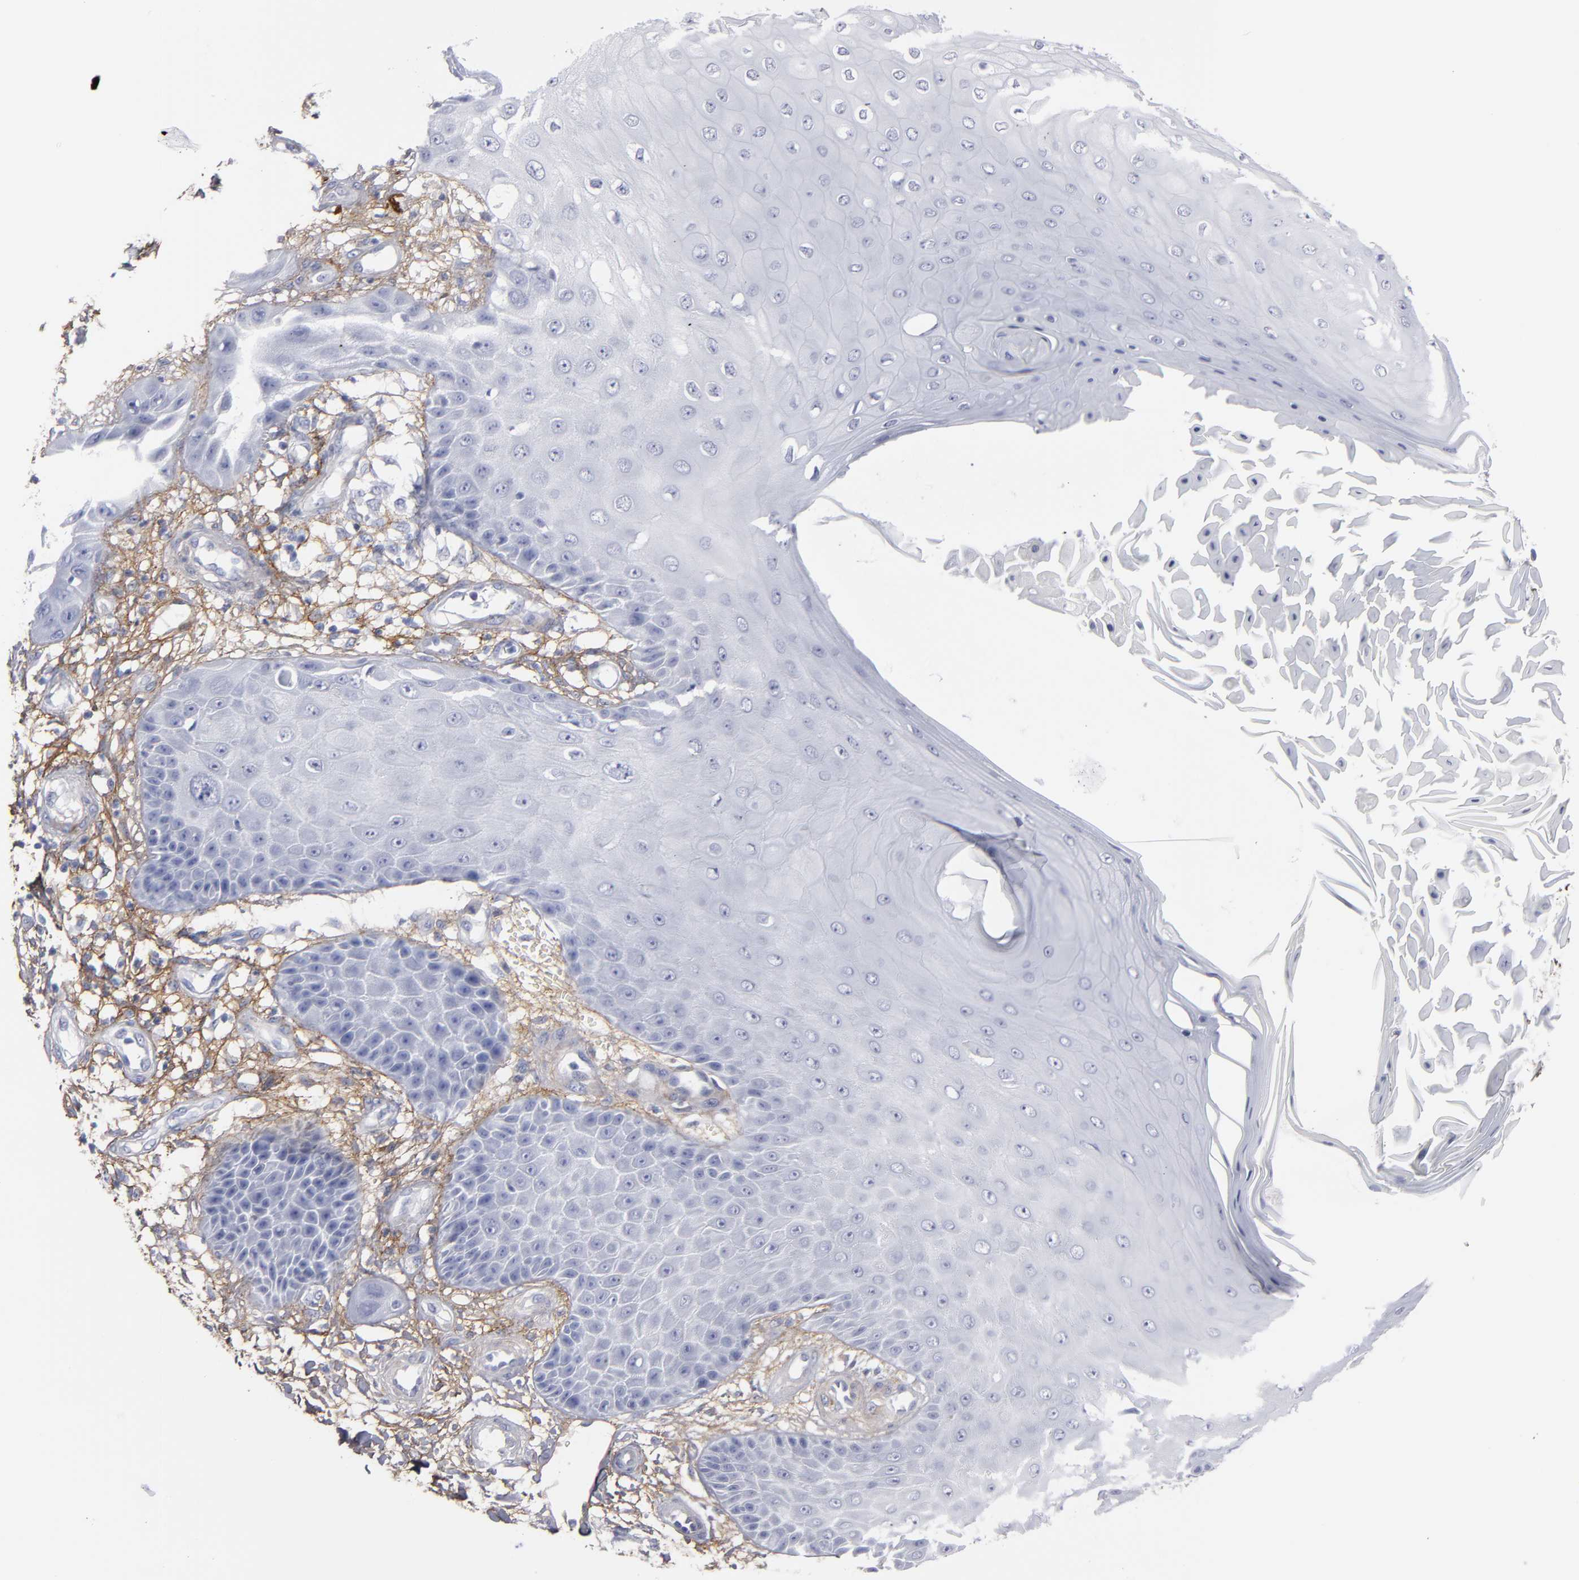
{"staining": {"intensity": "negative", "quantity": "none", "location": "none"}, "tissue": "skin cancer", "cell_type": "Tumor cells", "image_type": "cancer", "snomed": [{"axis": "morphology", "description": "Squamous cell carcinoma, NOS"}, {"axis": "topography", "description": "Skin"}], "caption": "Tumor cells show no significant staining in skin squamous cell carcinoma.", "gene": "EMILIN1", "patient": {"sex": "female", "age": 40}}